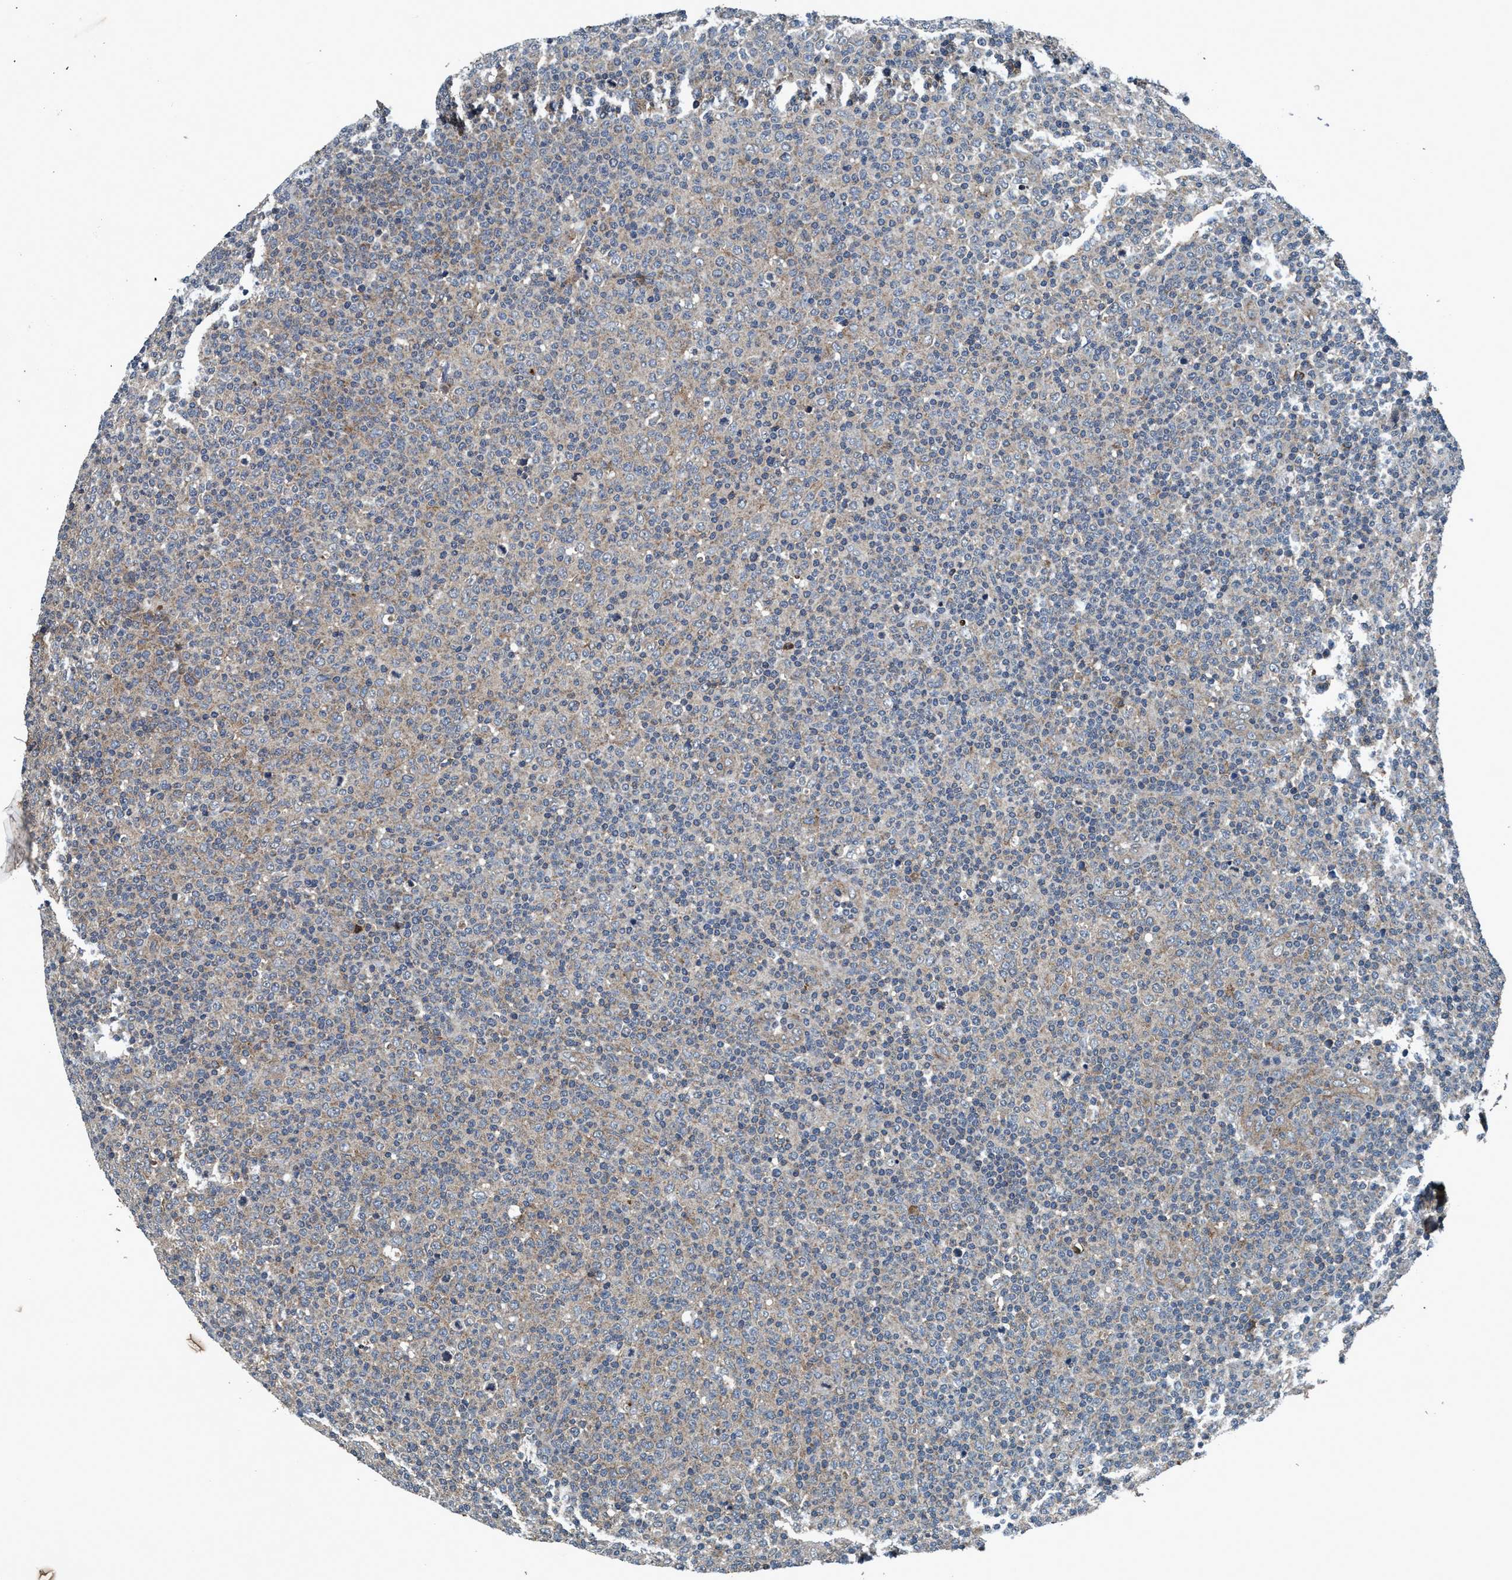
{"staining": {"intensity": "weak", "quantity": "<25%", "location": "cytoplasmic/membranous"}, "tissue": "lymphoma", "cell_type": "Tumor cells", "image_type": "cancer", "snomed": [{"axis": "morphology", "description": "Malignant lymphoma, non-Hodgkin's type, Low grade"}, {"axis": "topography", "description": "Lymph node"}], "caption": "A high-resolution image shows immunohistochemistry (IHC) staining of lymphoma, which demonstrates no significant staining in tumor cells. (DAB IHC, high magnification).", "gene": "AKT1S1", "patient": {"sex": "male", "age": 70}}